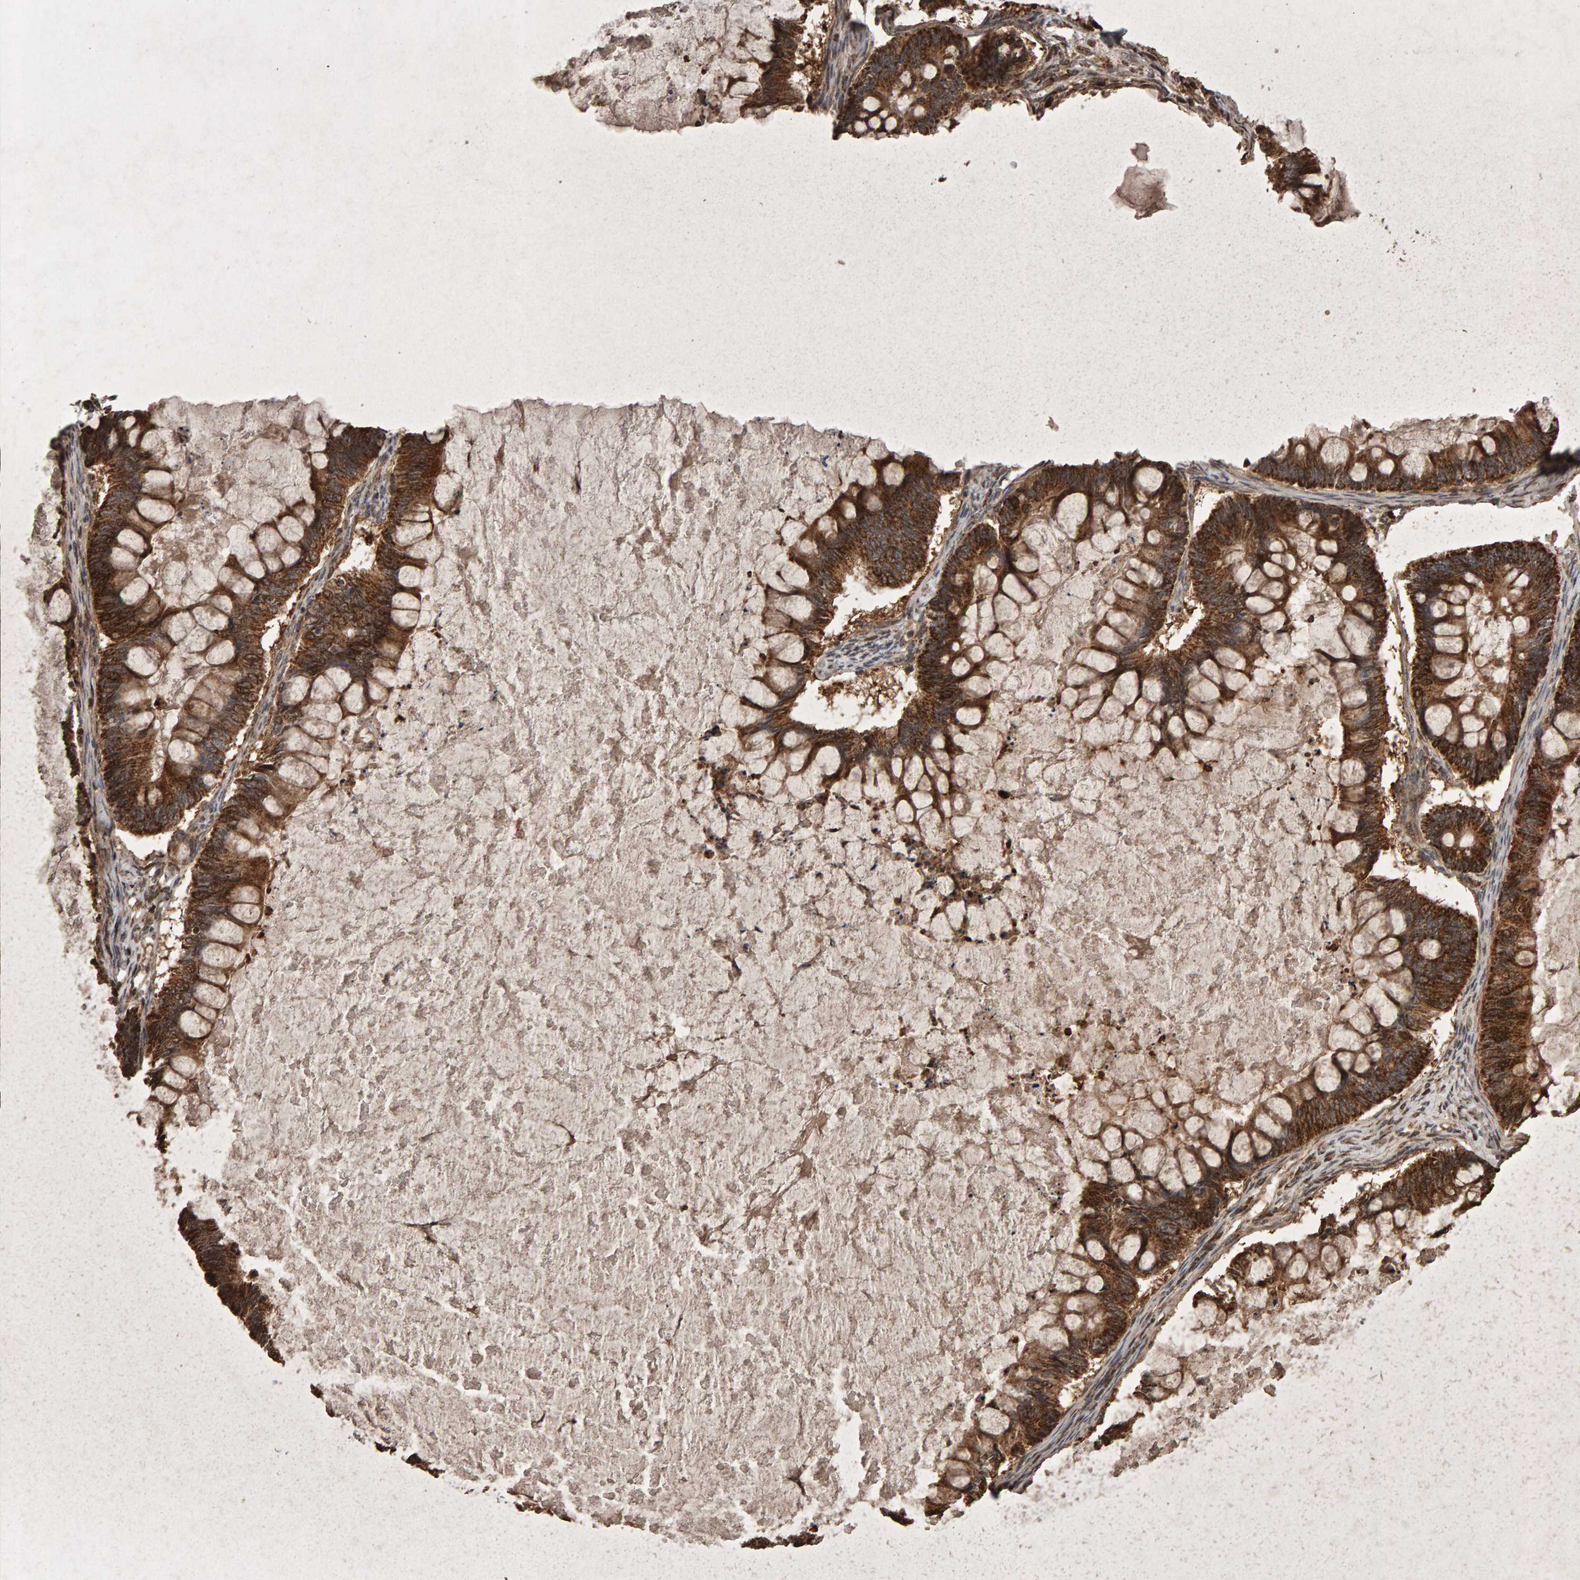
{"staining": {"intensity": "strong", "quantity": ">75%", "location": "cytoplasmic/membranous"}, "tissue": "ovarian cancer", "cell_type": "Tumor cells", "image_type": "cancer", "snomed": [{"axis": "morphology", "description": "Cystadenocarcinoma, mucinous, NOS"}, {"axis": "topography", "description": "Ovary"}], "caption": "Immunohistochemical staining of ovarian mucinous cystadenocarcinoma demonstrates high levels of strong cytoplasmic/membranous protein staining in about >75% of tumor cells.", "gene": "PECR", "patient": {"sex": "female", "age": 61}}